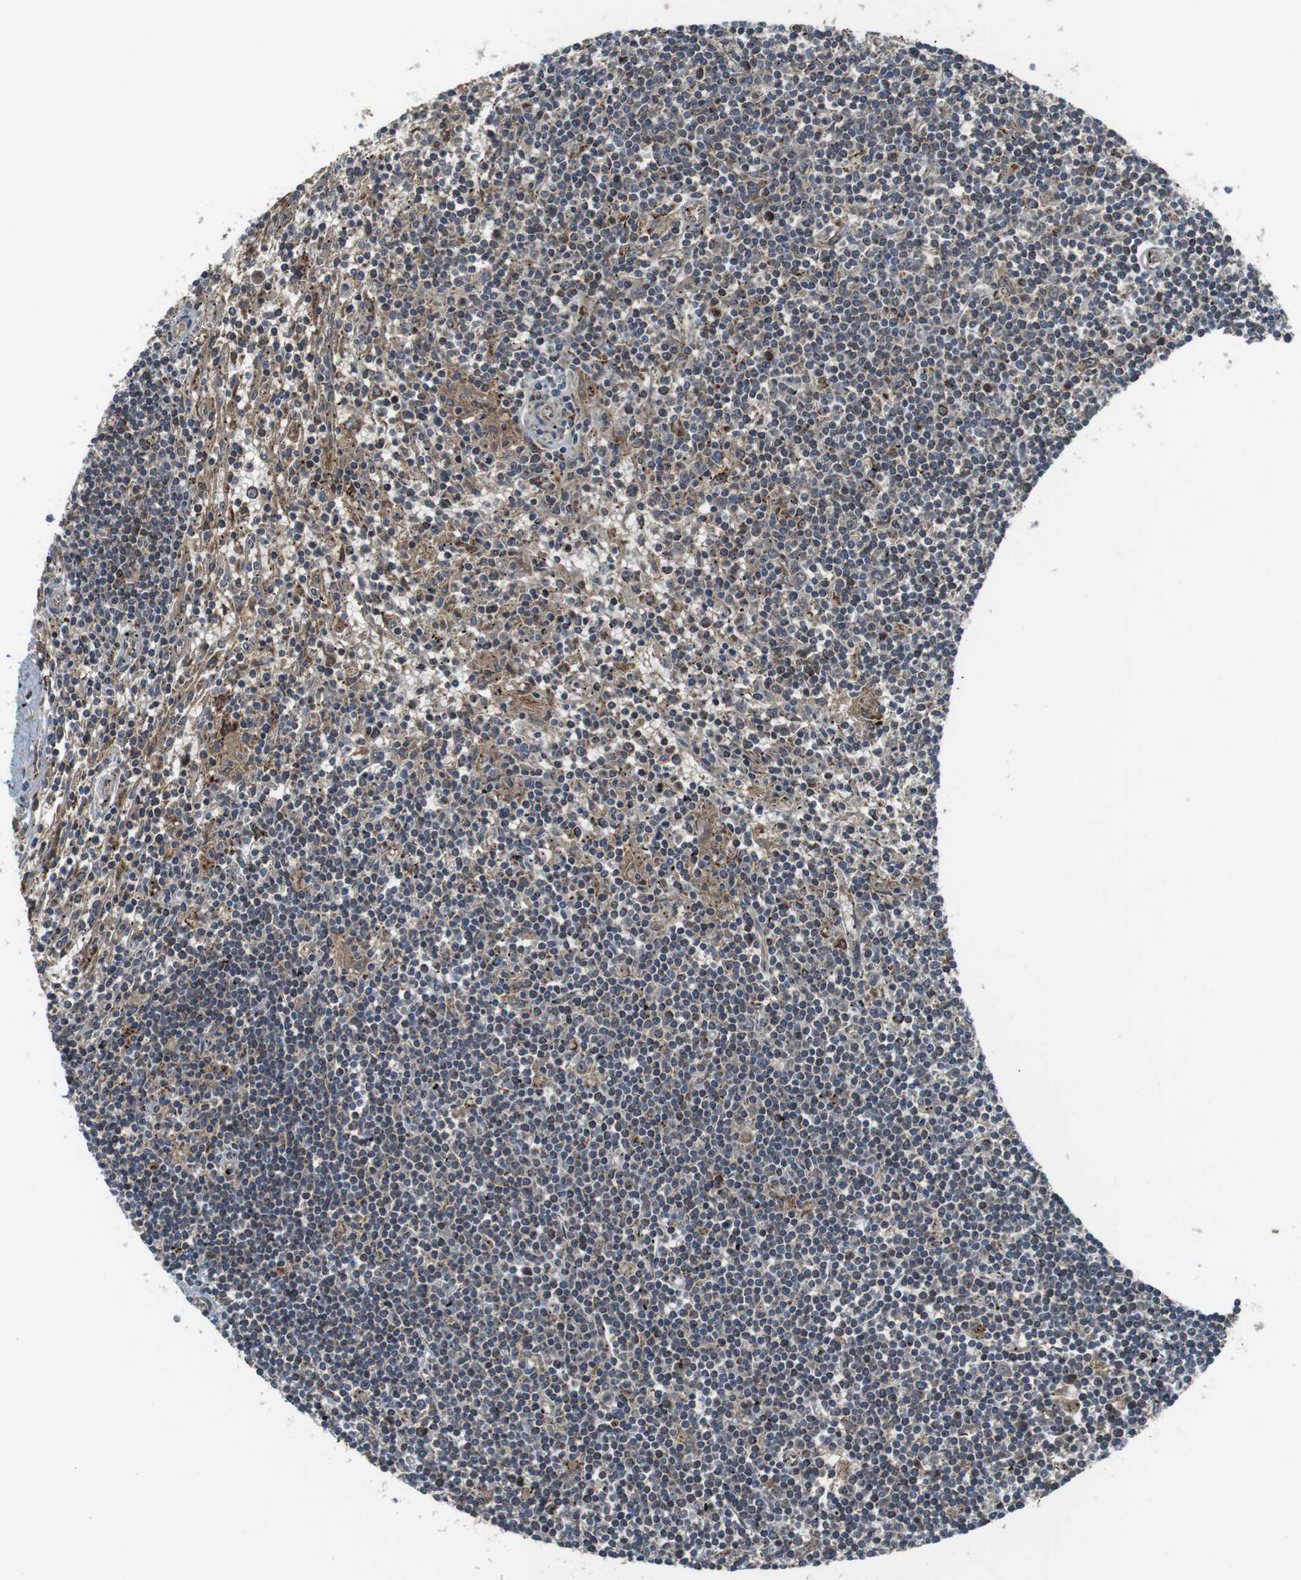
{"staining": {"intensity": "weak", "quantity": "25%-75%", "location": "cytoplasmic/membranous"}, "tissue": "lymphoma", "cell_type": "Tumor cells", "image_type": "cancer", "snomed": [{"axis": "morphology", "description": "Malignant lymphoma, non-Hodgkin's type, Low grade"}, {"axis": "topography", "description": "Spleen"}], "caption": "Malignant lymphoma, non-Hodgkin's type (low-grade) stained with DAB IHC shows low levels of weak cytoplasmic/membranous expression in about 25%-75% of tumor cells.", "gene": "IFFO2", "patient": {"sex": "male", "age": 76}}